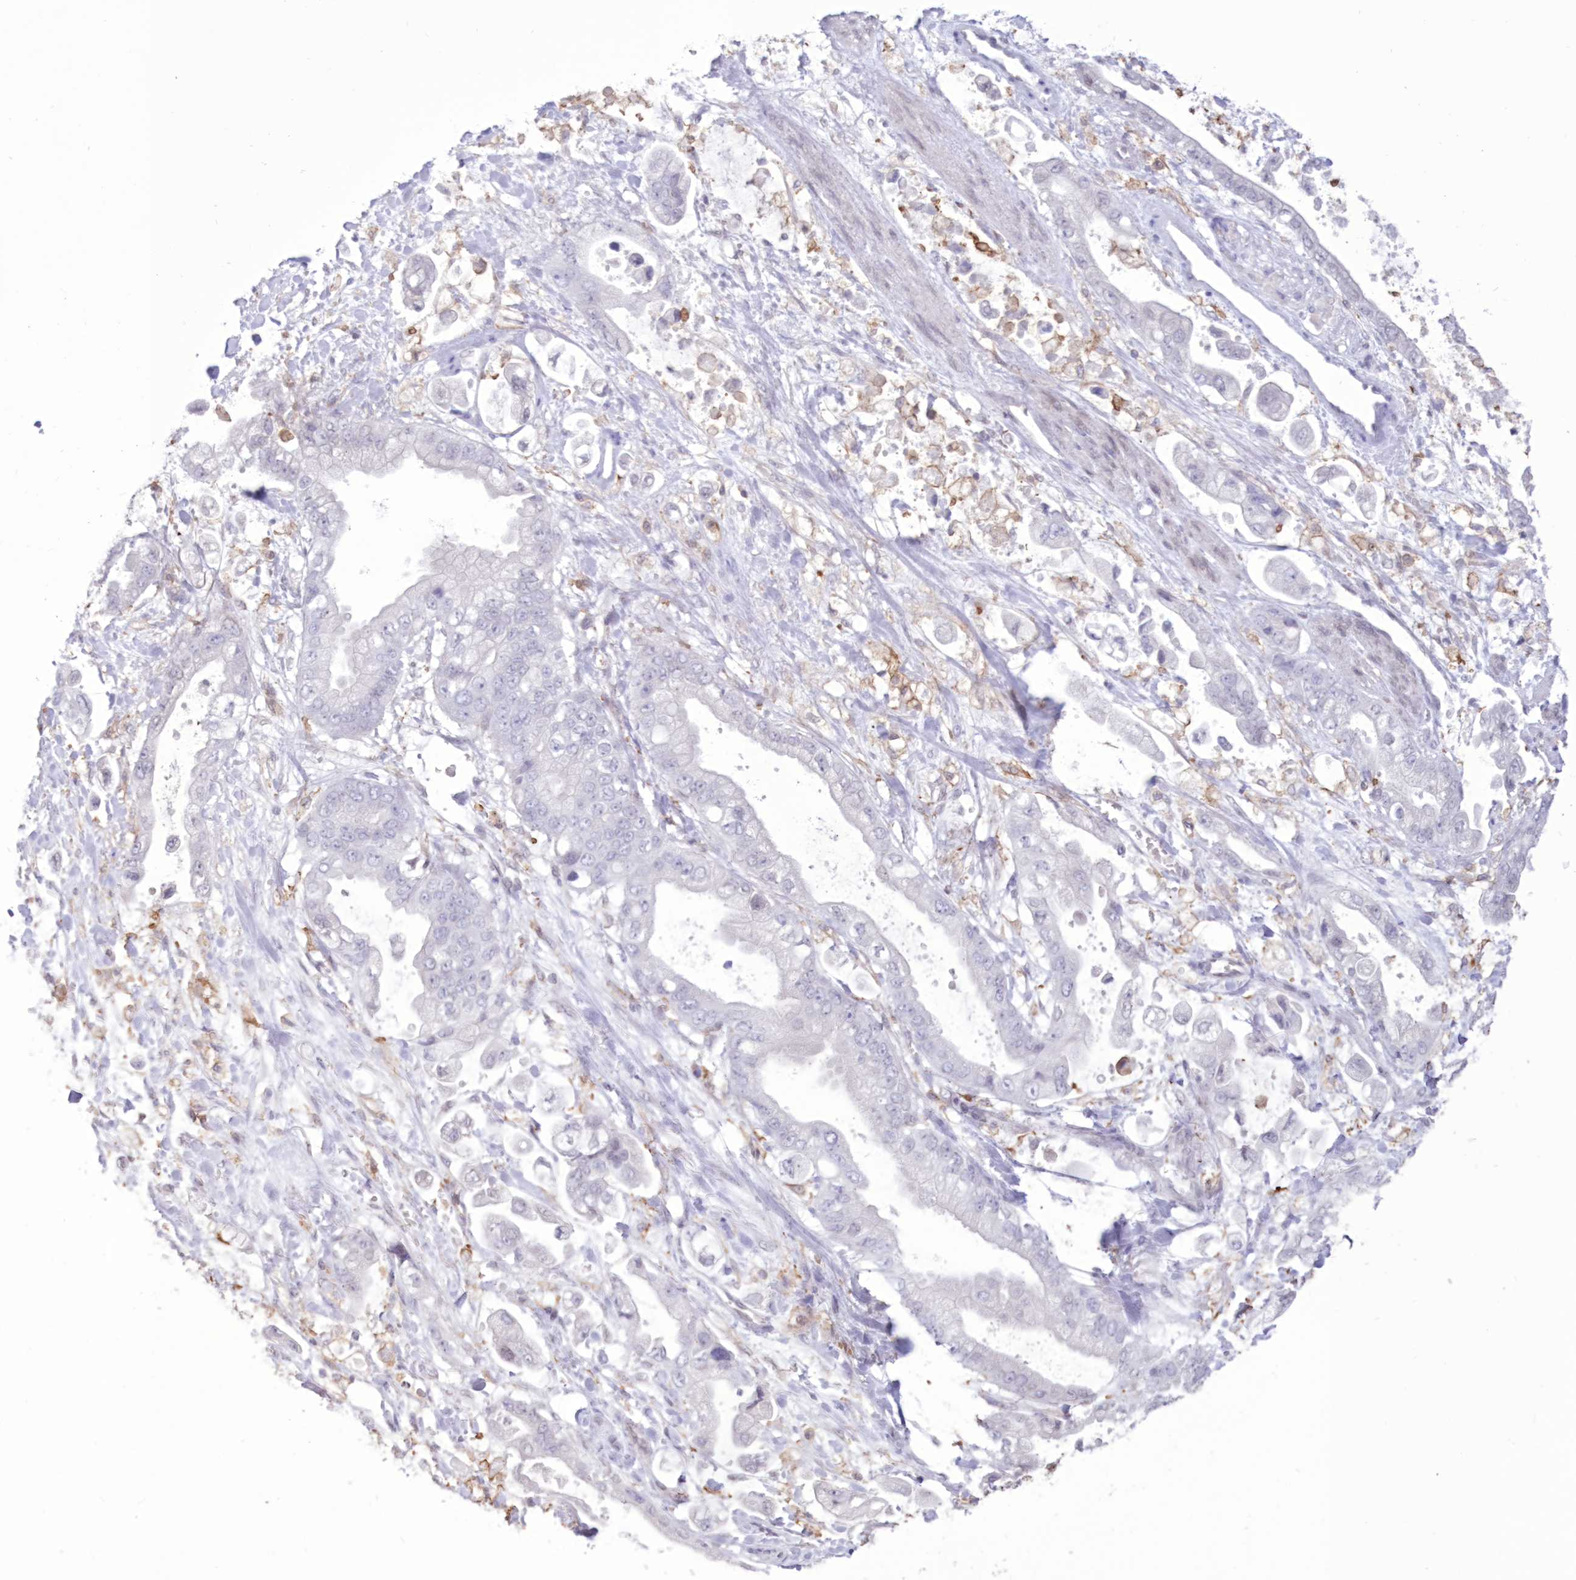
{"staining": {"intensity": "negative", "quantity": "none", "location": "none"}, "tissue": "stomach cancer", "cell_type": "Tumor cells", "image_type": "cancer", "snomed": [{"axis": "morphology", "description": "Adenocarcinoma, NOS"}, {"axis": "topography", "description": "Stomach"}], "caption": "This is an immunohistochemistry image of human stomach adenocarcinoma. There is no expression in tumor cells.", "gene": "C11orf1", "patient": {"sex": "male", "age": 62}}